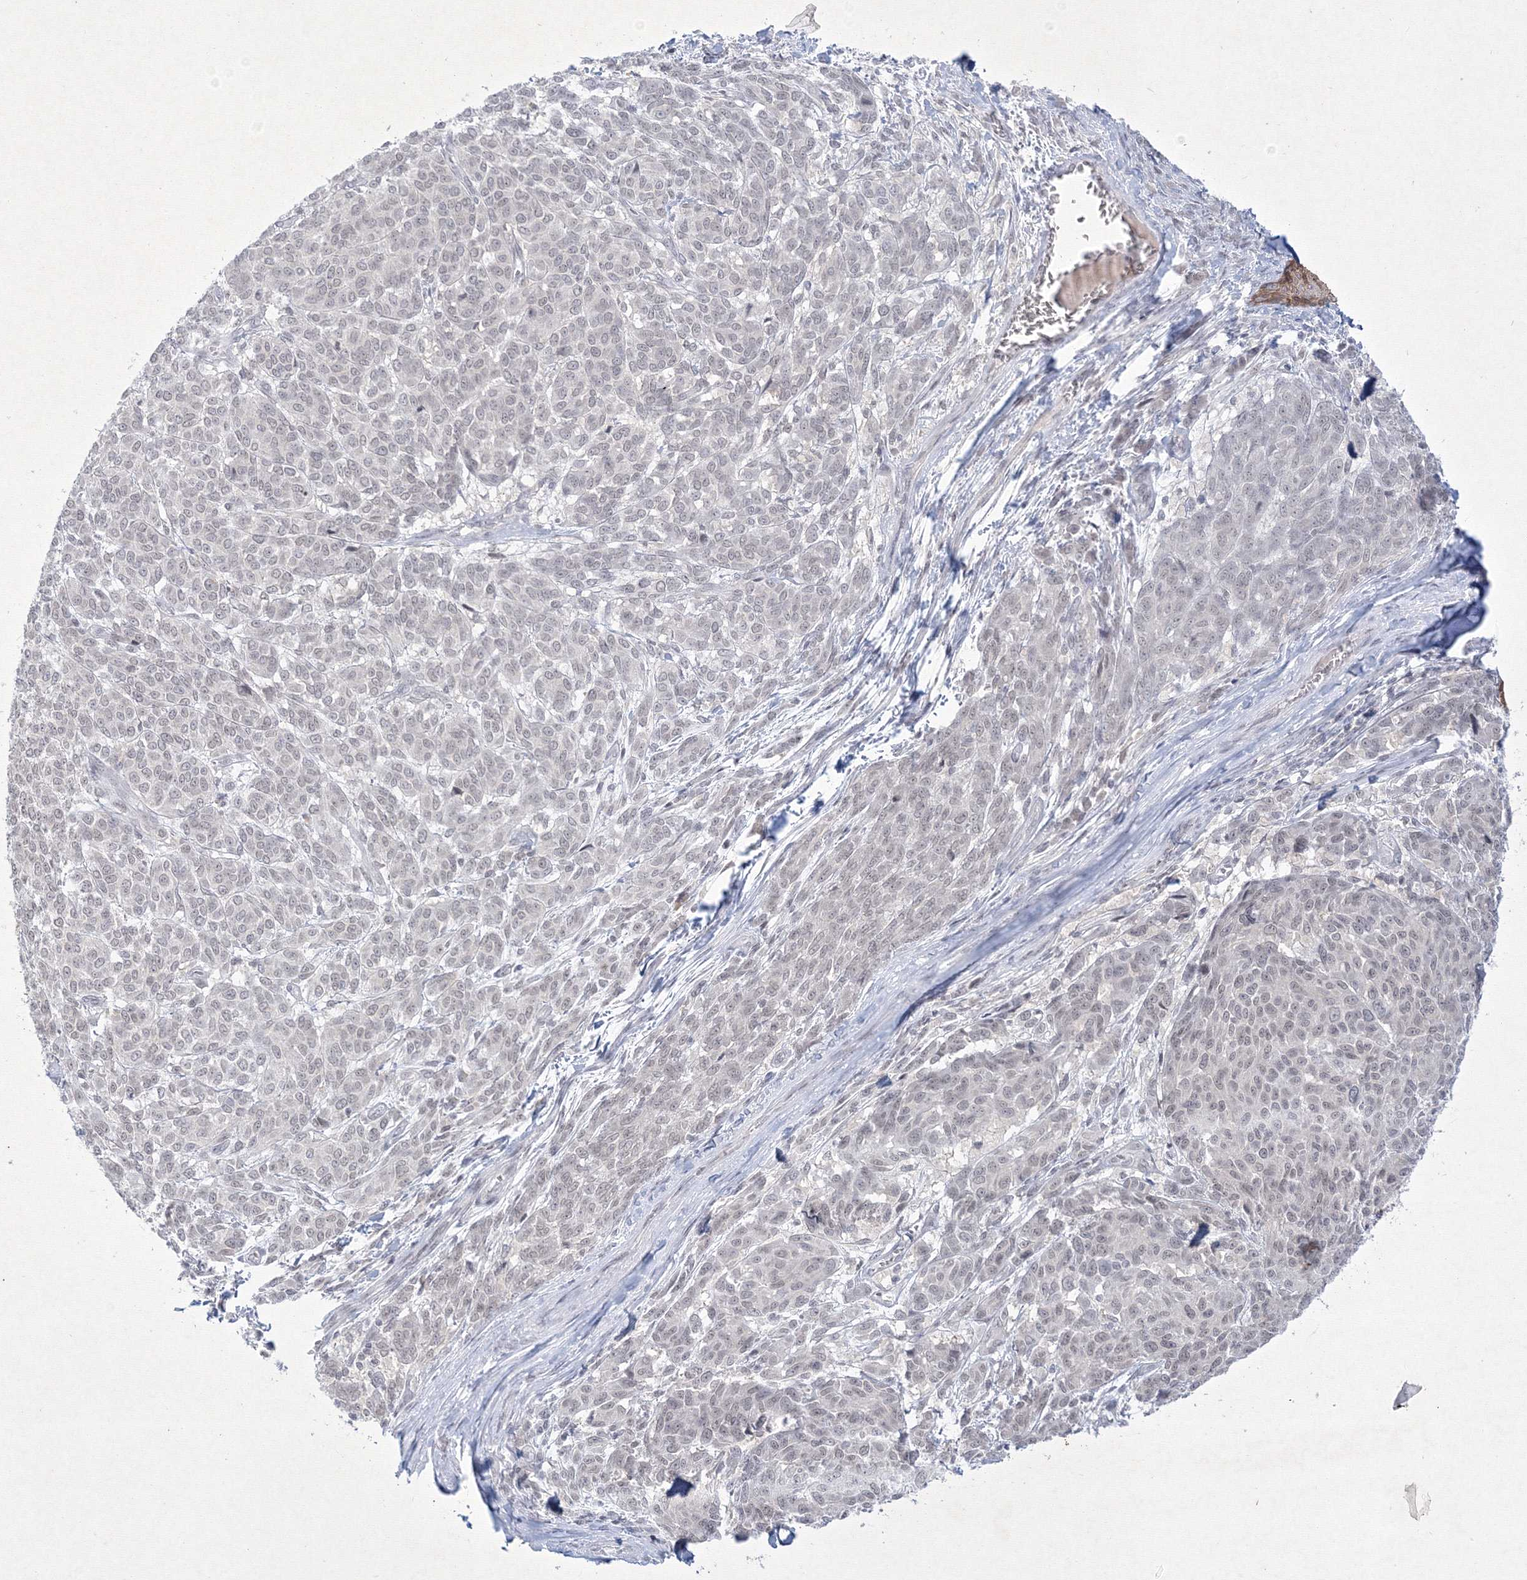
{"staining": {"intensity": "negative", "quantity": "none", "location": "none"}, "tissue": "melanoma", "cell_type": "Tumor cells", "image_type": "cancer", "snomed": [{"axis": "morphology", "description": "Malignant melanoma, NOS"}, {"axis": "topography", "description": "Skin"}], "caption": "Immunohistochemistry (IHC) photomicrograph of neoplastic tissue: malignant melanoma stained with DAB (3,3'-diaminobenzidine) shows no significant protein expression in tumor cells. Nuclei are stained in blue.", "gene": "NXPE3", "patient": {"sex": "male", "age": 49}}